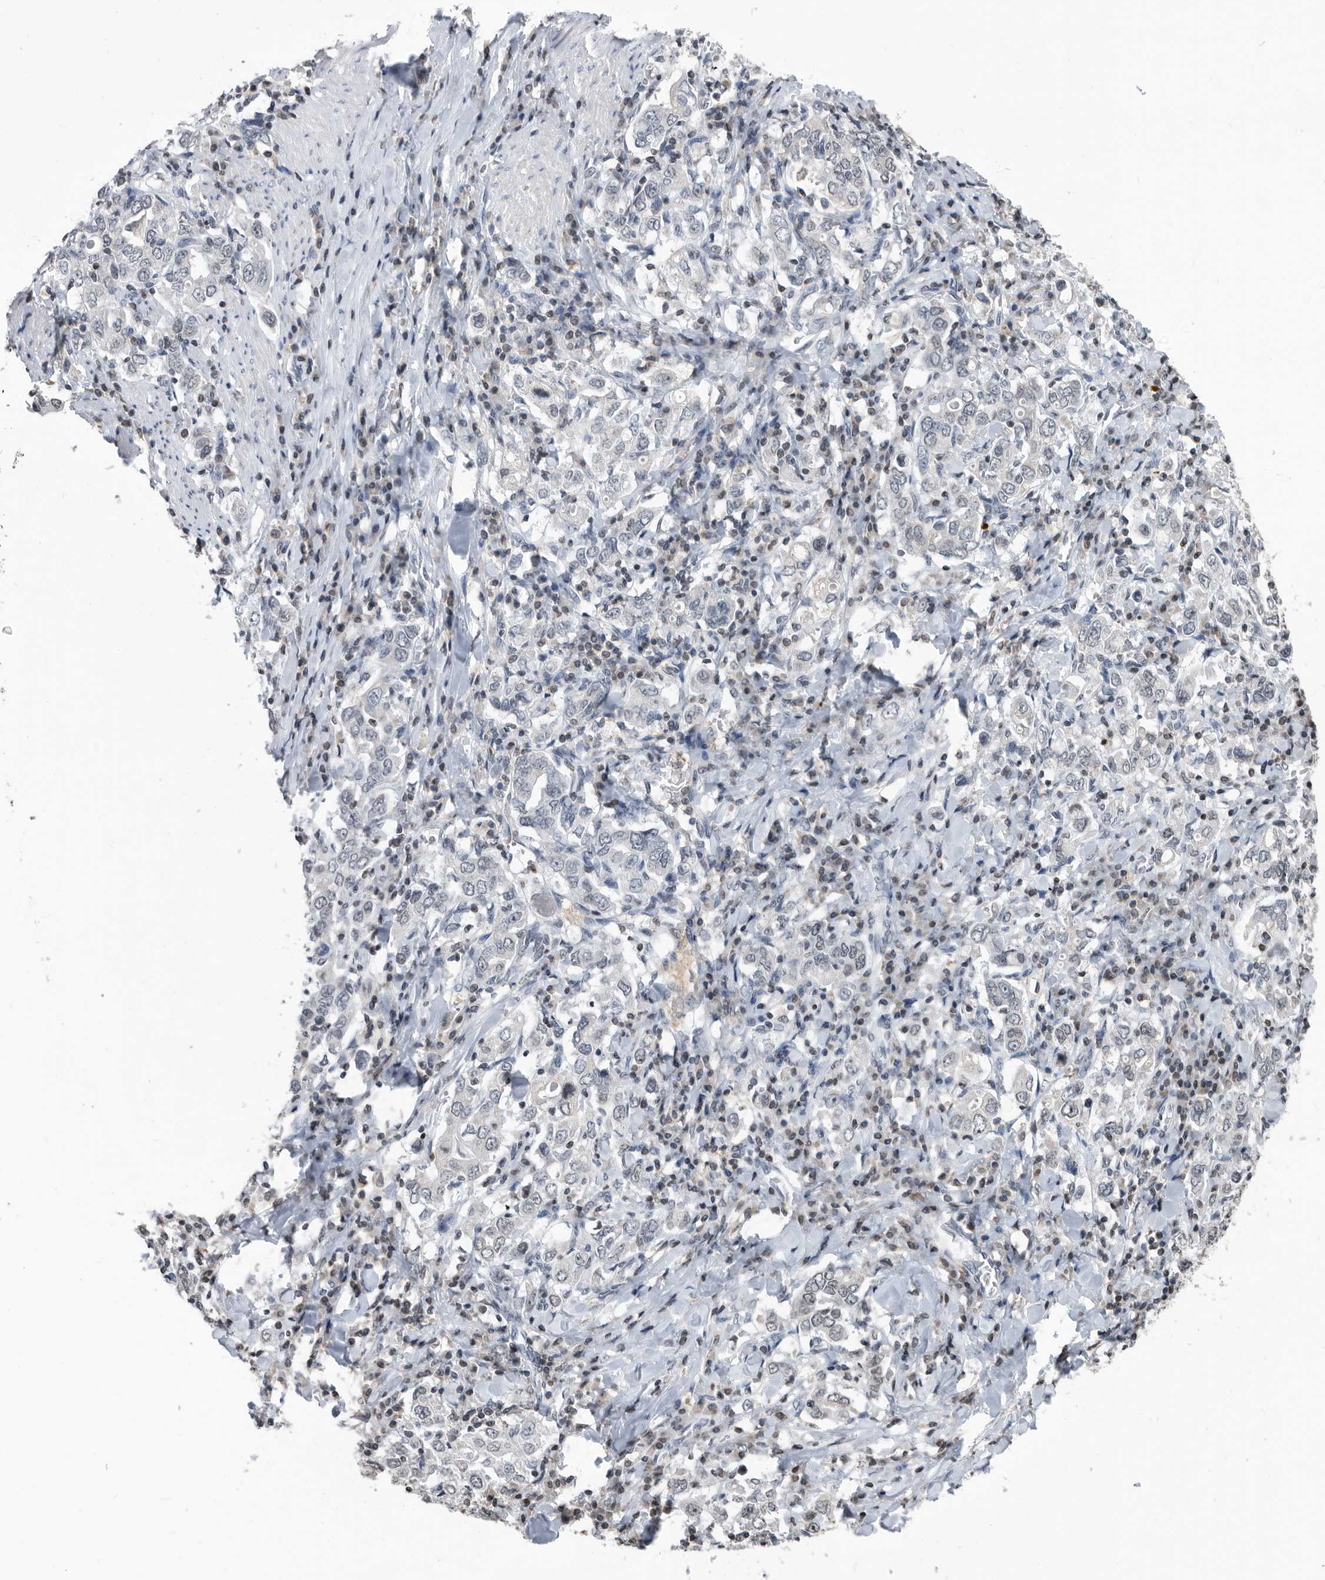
{"staining": {"intensity": "weak", "quantity": "<25%", "location": "nuclear"}, "tissue": "stomach cancer", "cell_type": "Tumor cells", "image_type": "cancer", "snomed": [{"axis": "morphology", "description": "Adenocarcinoma, NOS"}, {"axis": "topography", "description": "Stomach, upper"}], "caption": "This is a histopathology image of immunohistochemistry staining of stomach adenocarcinoma, which shows no expression in tumor cells. (IHC, brightfield microscopy, high magnification).", "gene": "TSTD1", "patient": {"sex": "male", "age": 62}}